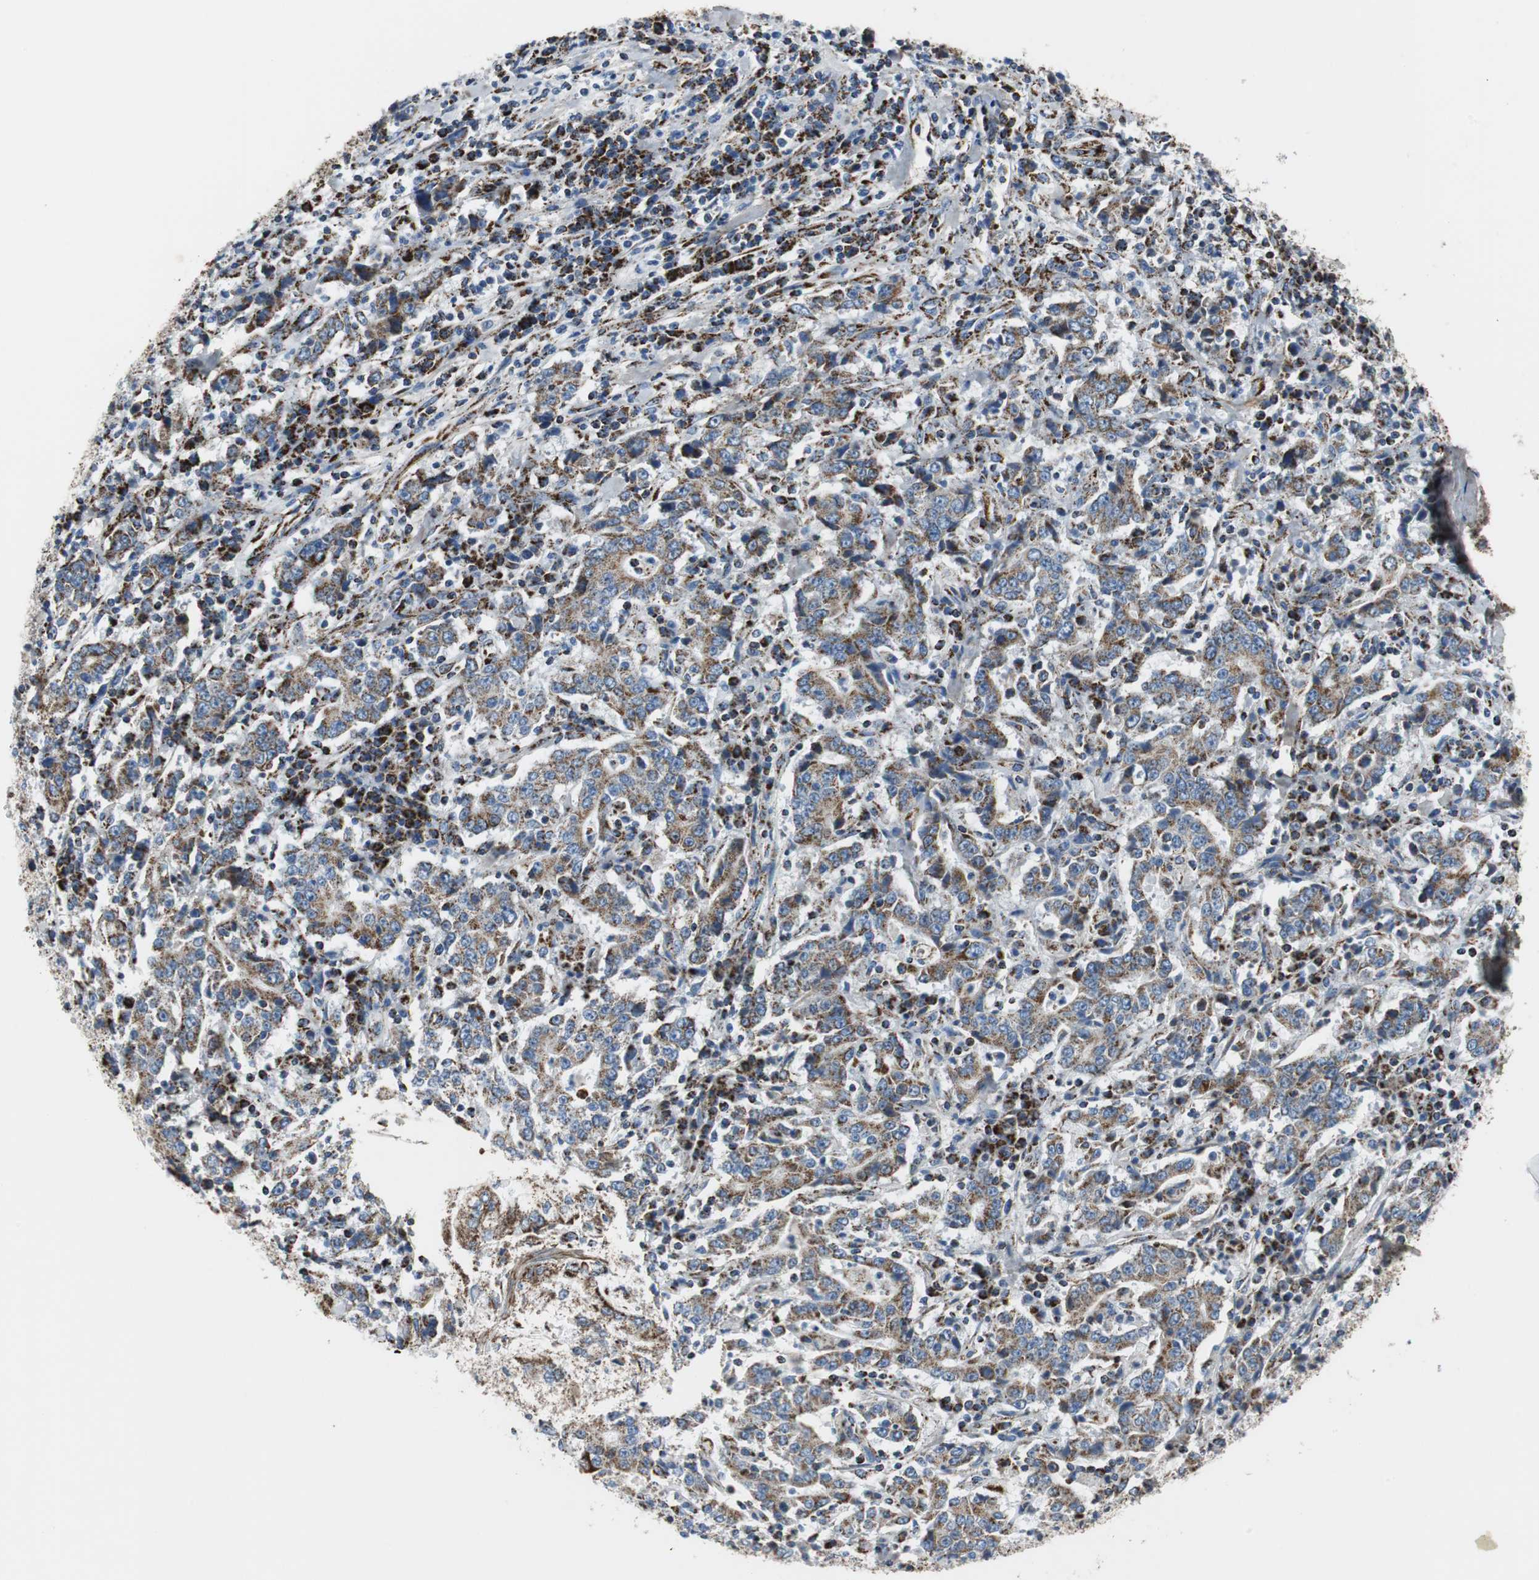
{"staining": {"intensity": "moderate", "quantity": ">75%", "location": "cytoplasmic/membranous"}, "tissue": "stomach cancer", "cell_type": "Tumor cells", "image_type": "cancer", "snomed": [{"axis": "morphology", "description": "Normal tissue, NOS"}, {"axis": "morphology", "description": "Adenocarcinoma, NOS"}, {"axis": "topography", "description": "Stomach, upper"}, {"axis": "topography", "description": "Stomach"}], "caption": "Stomach cancer tissue demonstrates moderate cytoplasmic/membranous staining in about >75% of tumor cells (IHC, brightfield microscopy, high magnification).", "gene": "C1QTNF7", "patient": {"sex": "male", "age": 59}}